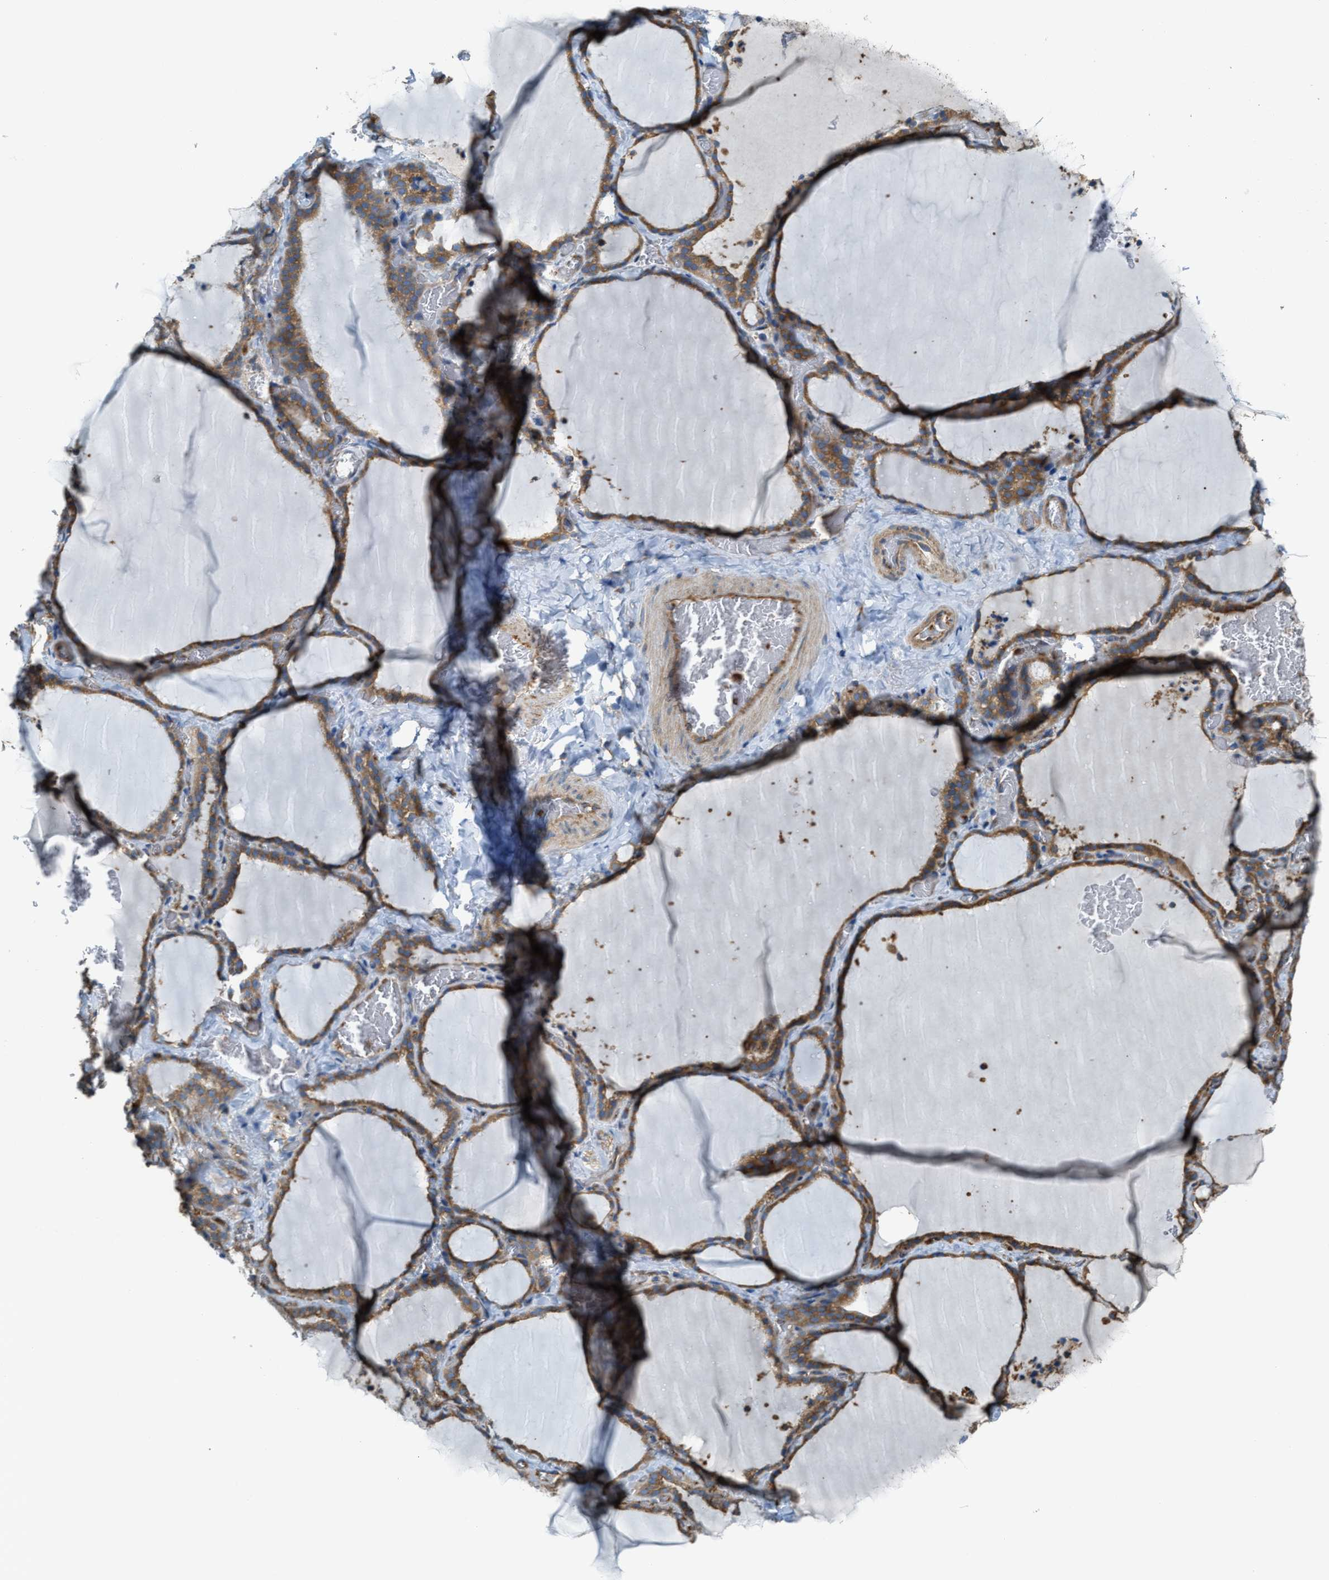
{"staining": {"intensity": "moderate", "quantity": ">75%", "location": "cytoplasmic/membranous"}, "tissue": "thyroid gland", "cell_type": "Glandular cells", "image_type": "normal", "snomed": [{"axis": "morphology", "description": "Normal tissue, NOS"}, {"axis": "topography", "description": "Thyroid gland"}], "caption": "Immunohistochemical staining of normal human thyroid gland reveals >75% levels of moderate cytoplasmic/membranous protein staining in approximately >75% of glandular cells.", "gene": "TRPC1", "patient": {"sex": "female", "age": 22}}